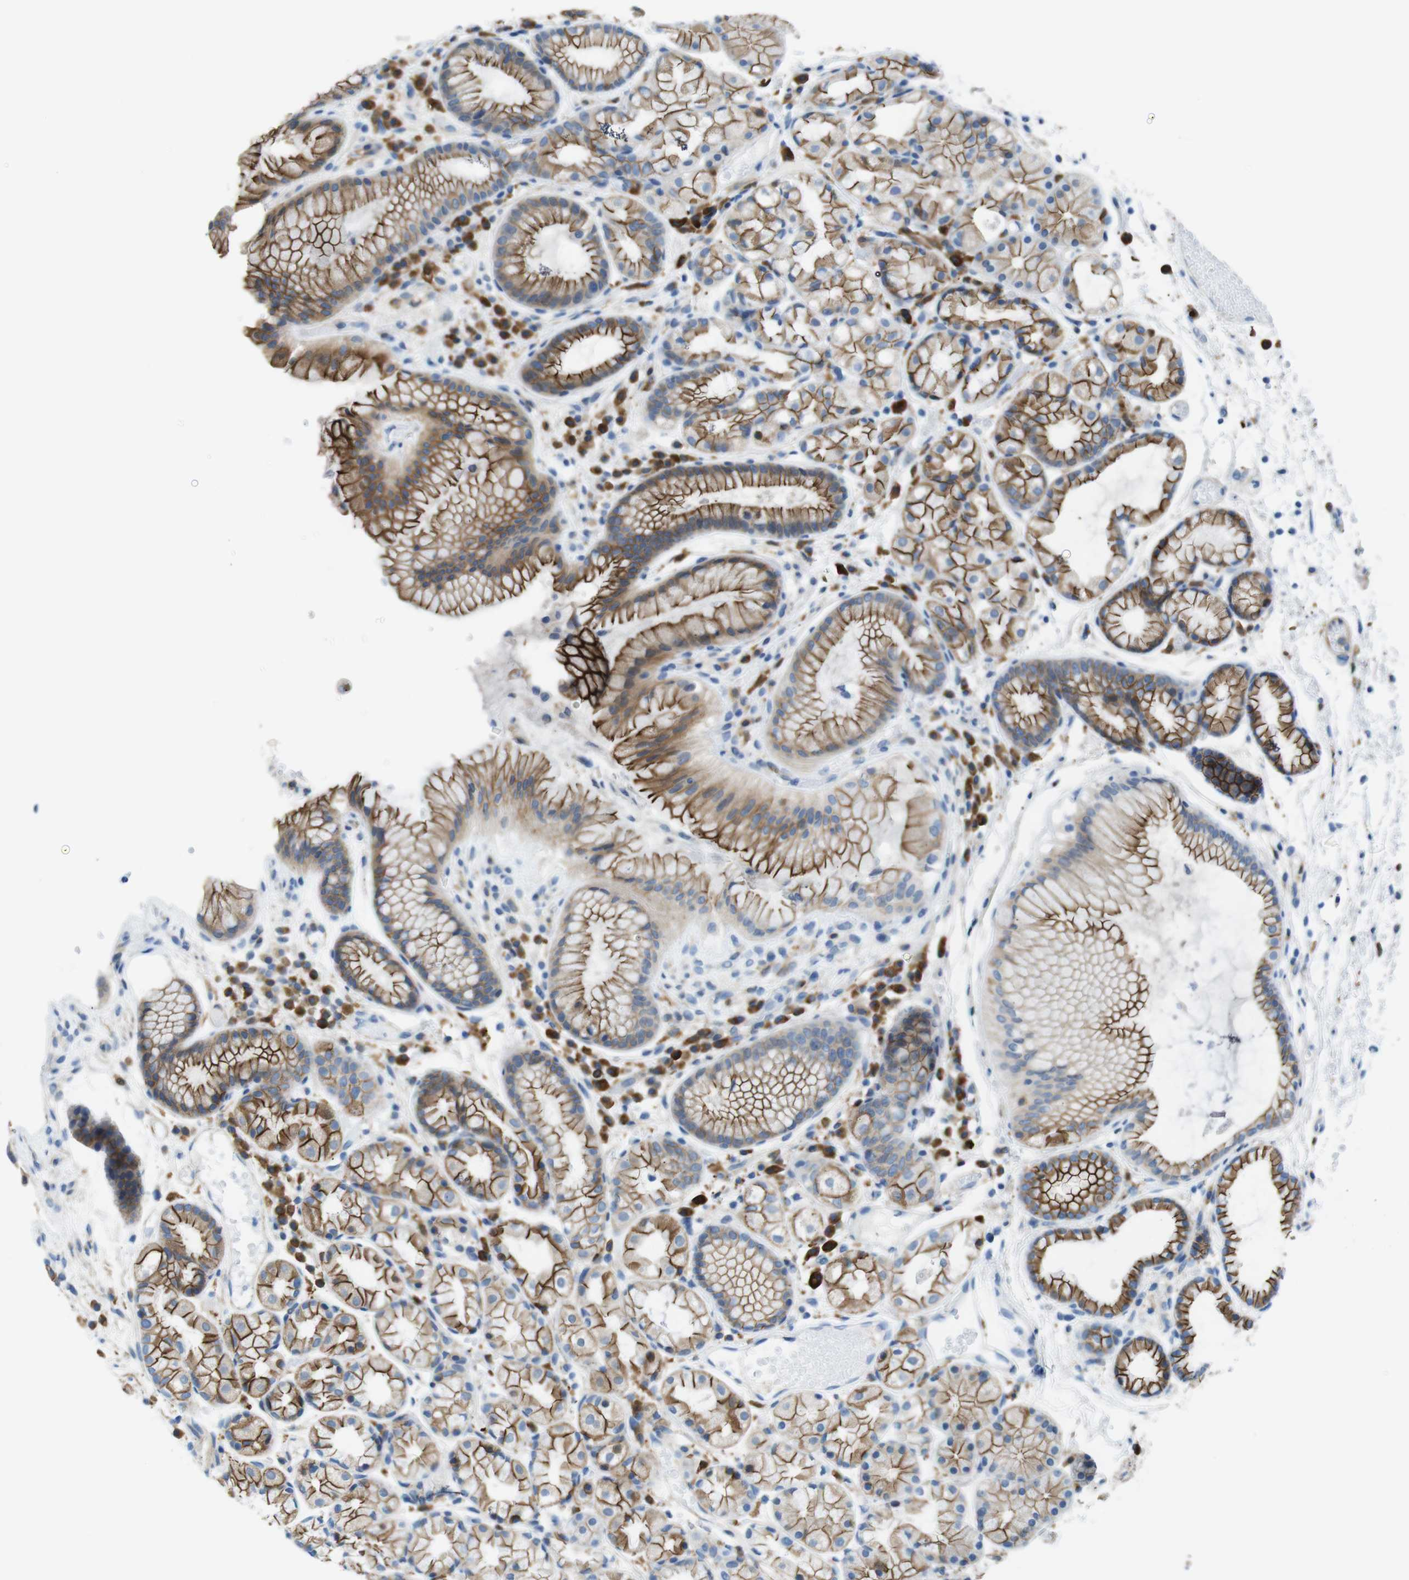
{"staining": {"intensity": "strong", "quantity": "25%-75%", "location": "cytoplasmic/membranous"}, "tissue": "stomach", "cell_type": "Glandular cells", "image_type": "normal", "snomed": [{"axis": "morphology", "description": "Normal tissue, NOS"}, {"axis": "topography", "description": "Stomach, upper"}], "caption": "Immunohistochemistry photomicrograph of benign stomach: human stomach stained using IHC shows high levels of strong protein expression localized specifically in the cytoplasmic/membranous of glandular cells, appearing as a cytoplasmic/membranous brown color.", "gene": "CLMN", "patient": {"sex": "male", "age": 72}}